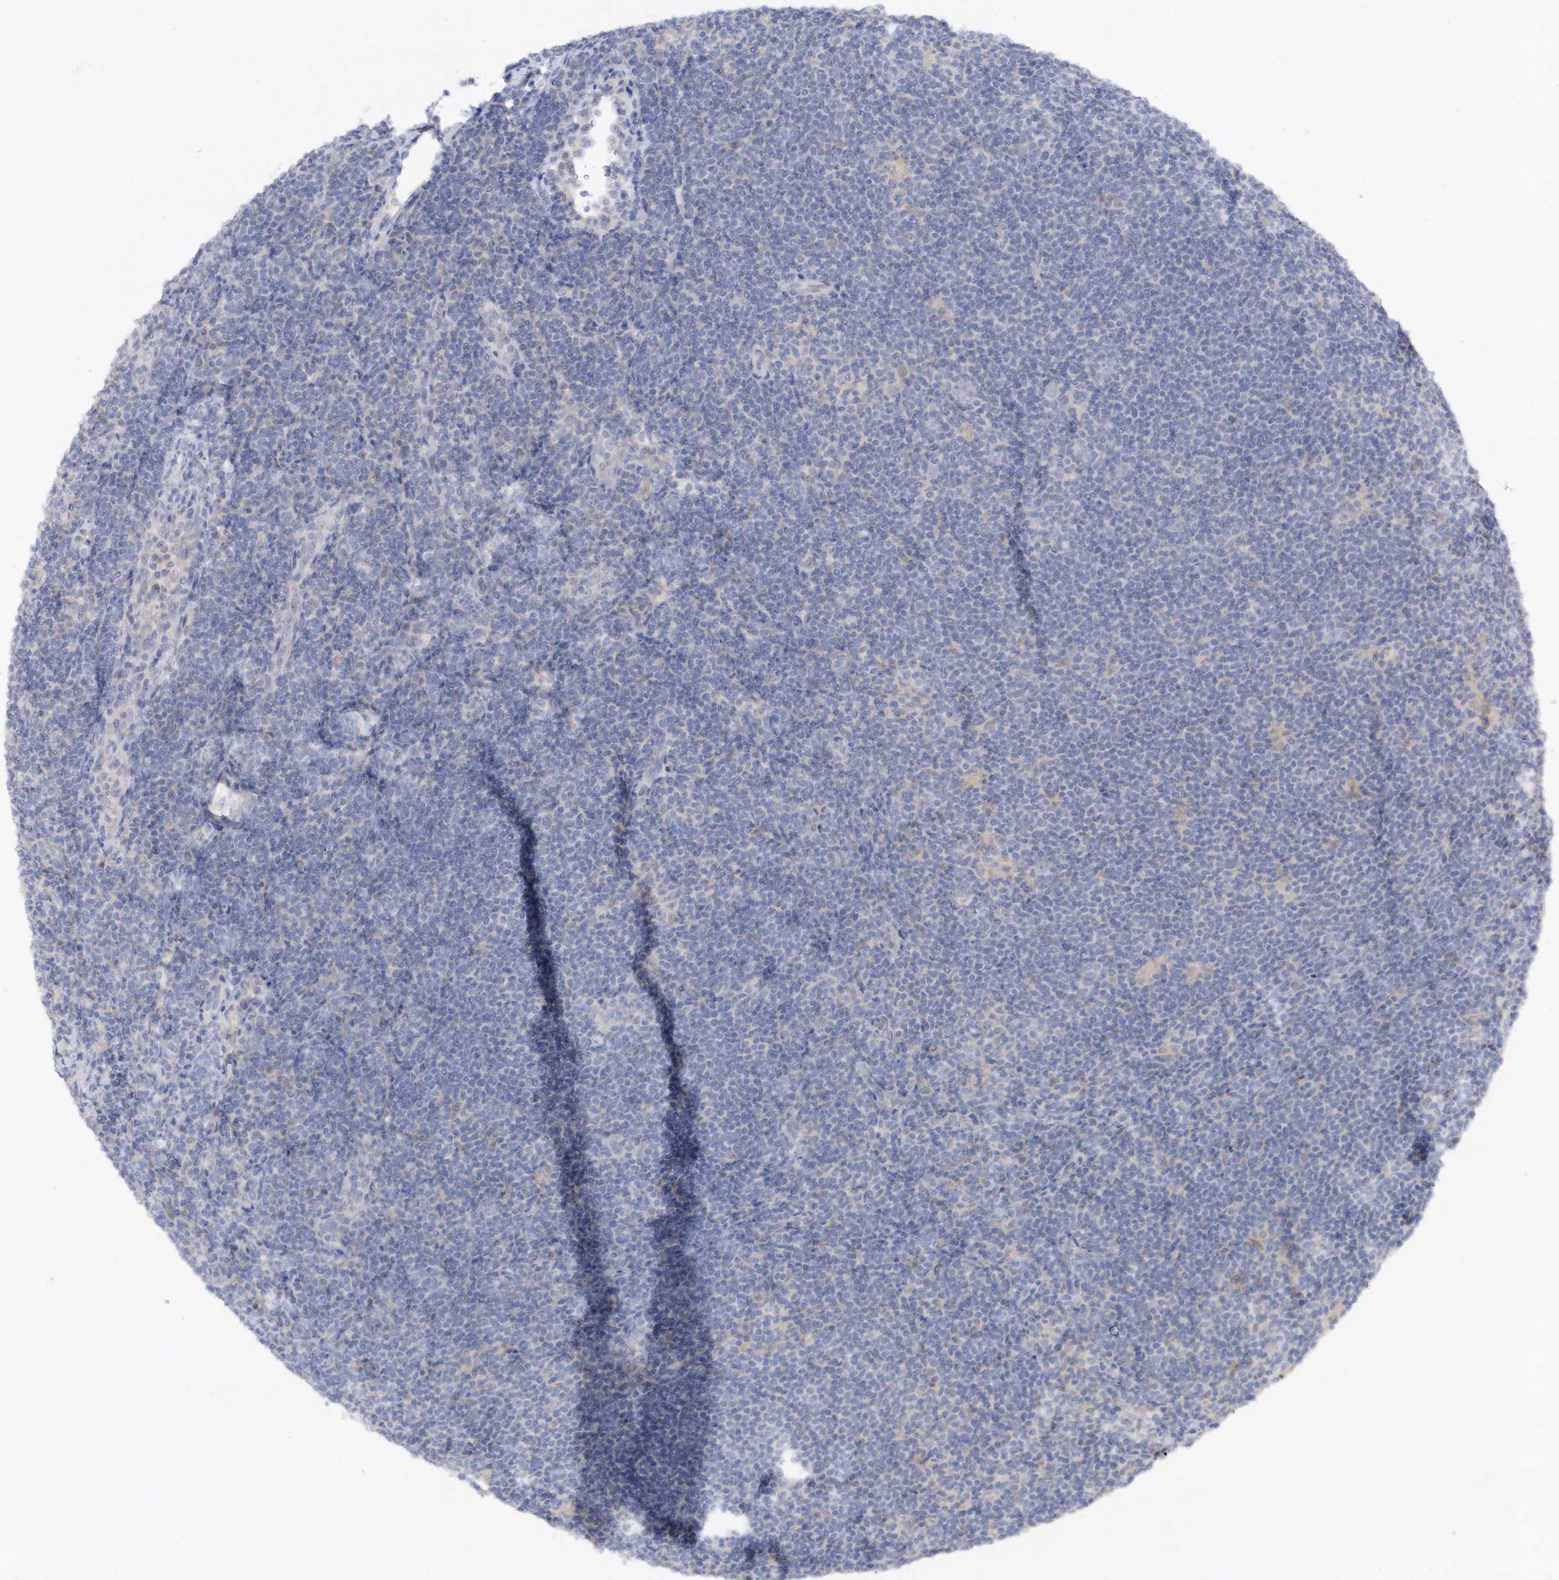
{"staining": {"intensity": "negative", "quantity": "none", "location": "none"}, "tissue": "lymphoma", "cell_type": "Tumor cells", "image_type": "cancer", "snomed": [{"axis": "morphology", "description": "Hodgkin's disease, NOS"}, {"axis": "topography", "description": "Lymph node"}], "caption": "The photomicrograph reveals no significant positivity in tumor cells of Hodgkin's disease.", "gene": "RPE", "patient": {"sex": "female", "age": 57}}